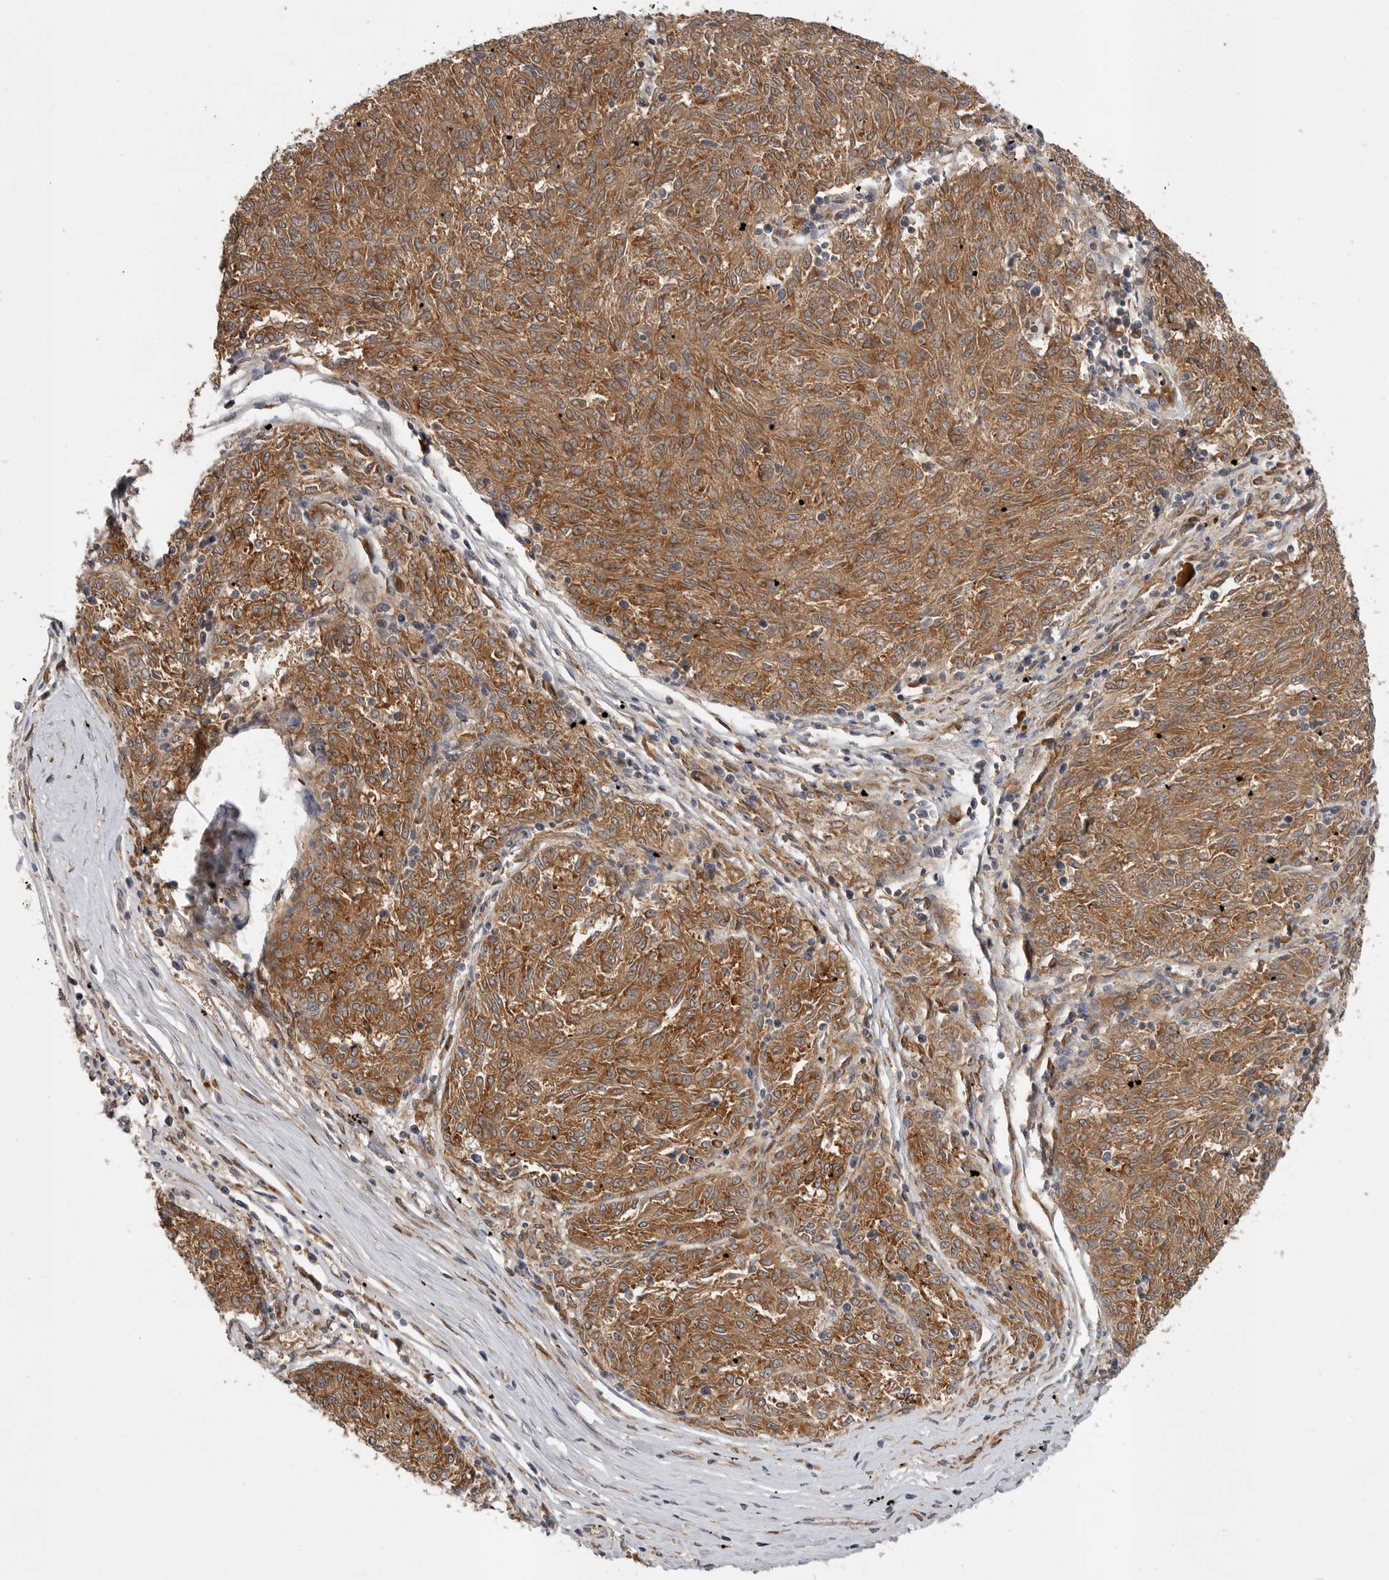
{"staining": {"intensity": "moderate", "quantity": ">75%", "location": "cytoplasmic/membranous"}, "tissue": "melanoma", "cell_type": "Tumor cells", "image_type": "cancer", "snomed": [{"axis": "morphology", "description": "Malignant melanoma, NOS"}, {"axis": "topography", "description": "Skin"}], "caption": "Approximately >75% of tumor cells in melanoma demonstrate moderate cytoplasmic/membranous protein staining as visualized by brown immunohistochemical staining.", "gene": "OSBPL9", "patient": {"sex": "female", "age": 72}}